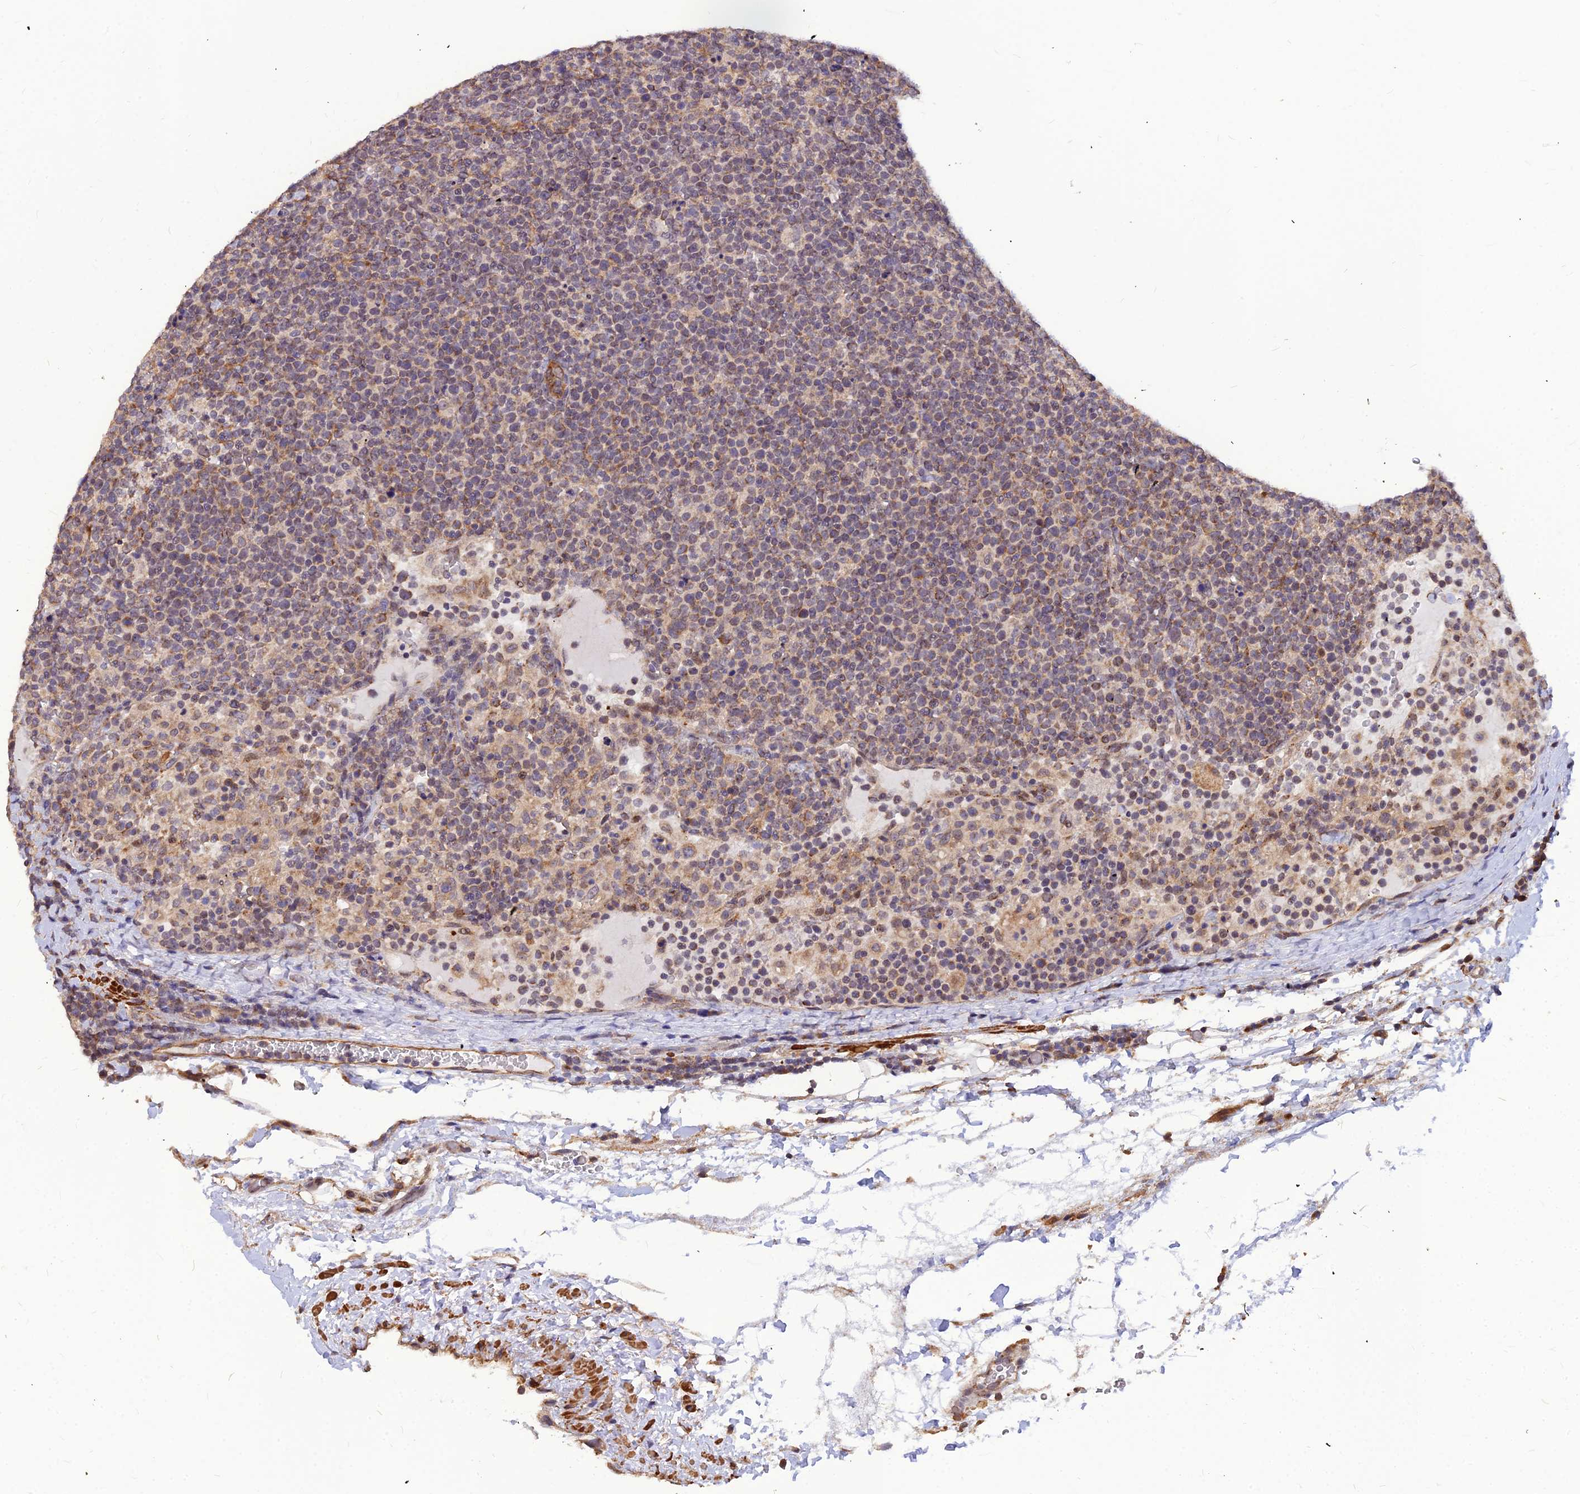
{"staining": {"intensity": "weak", "quantity": "25%-75%", "location": "cytoplasmic/membranous"}, "tissue": "lymphoma", "cell_type": "Tumor cells", "image_type": "cancer", "snomed": [{"axis": "morphology", "description": "Malignant lymphoma, non-Hodgkin's type, High grade"}, {"axis": "topography", "description": "Lymph node"}], "caption": "This is an image of immunohistochemistry (IHC) staining of high-grade malignant lymphoma, non-Hodgkin's type, which shows weak positivity in the cytoplasmic/membranous of tumor cells.", "gene": "LEKR1", "patient": {"sex": "male", "age": 61}}